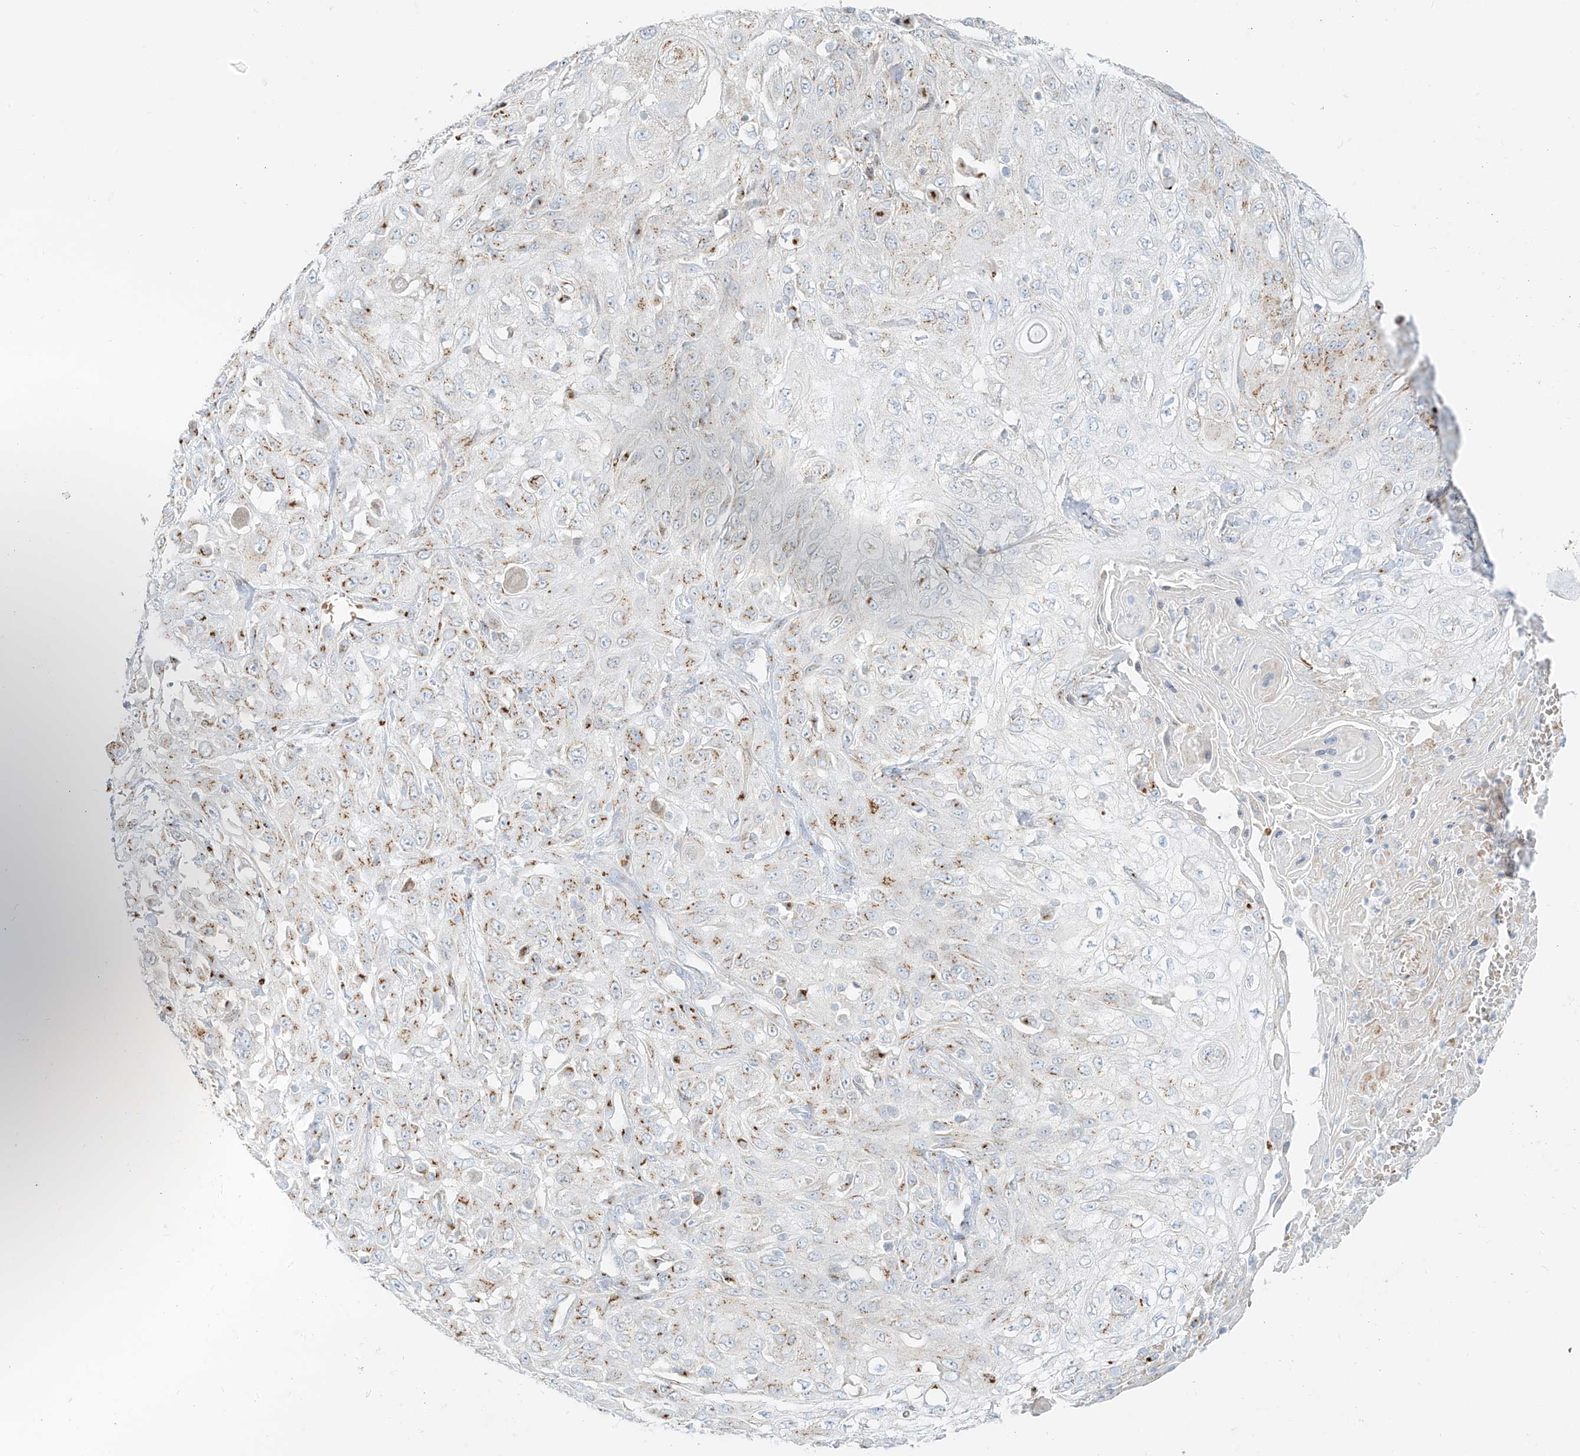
{"staining": {"intensity": "weak", "quantity": "25%-75%", "location": "cytoplasmic/membranous"}, "tissue": "skin cancer", "cell_type": "Tumor cells", "image_type": "cancer", "snomed": [{"axis": "morphology", "description": "Squamous cell carcinoma, NOS"}, {"axis": "morphology", "description": "Squamous cell carcinoma, metastatic, NOS"}, {"axis": "topography", "description": "Skin"}, {"axis": "topography", "description": "Lymph node"}], "caption": "Protein analysis of skin squamous cell carcinoma tissue shows weak cytoplasmic/membranous expression in approximately 25%-75% of tumor cells.", "gene": "TMEM87B", "patient": {"sex": "male", "age": 75}}